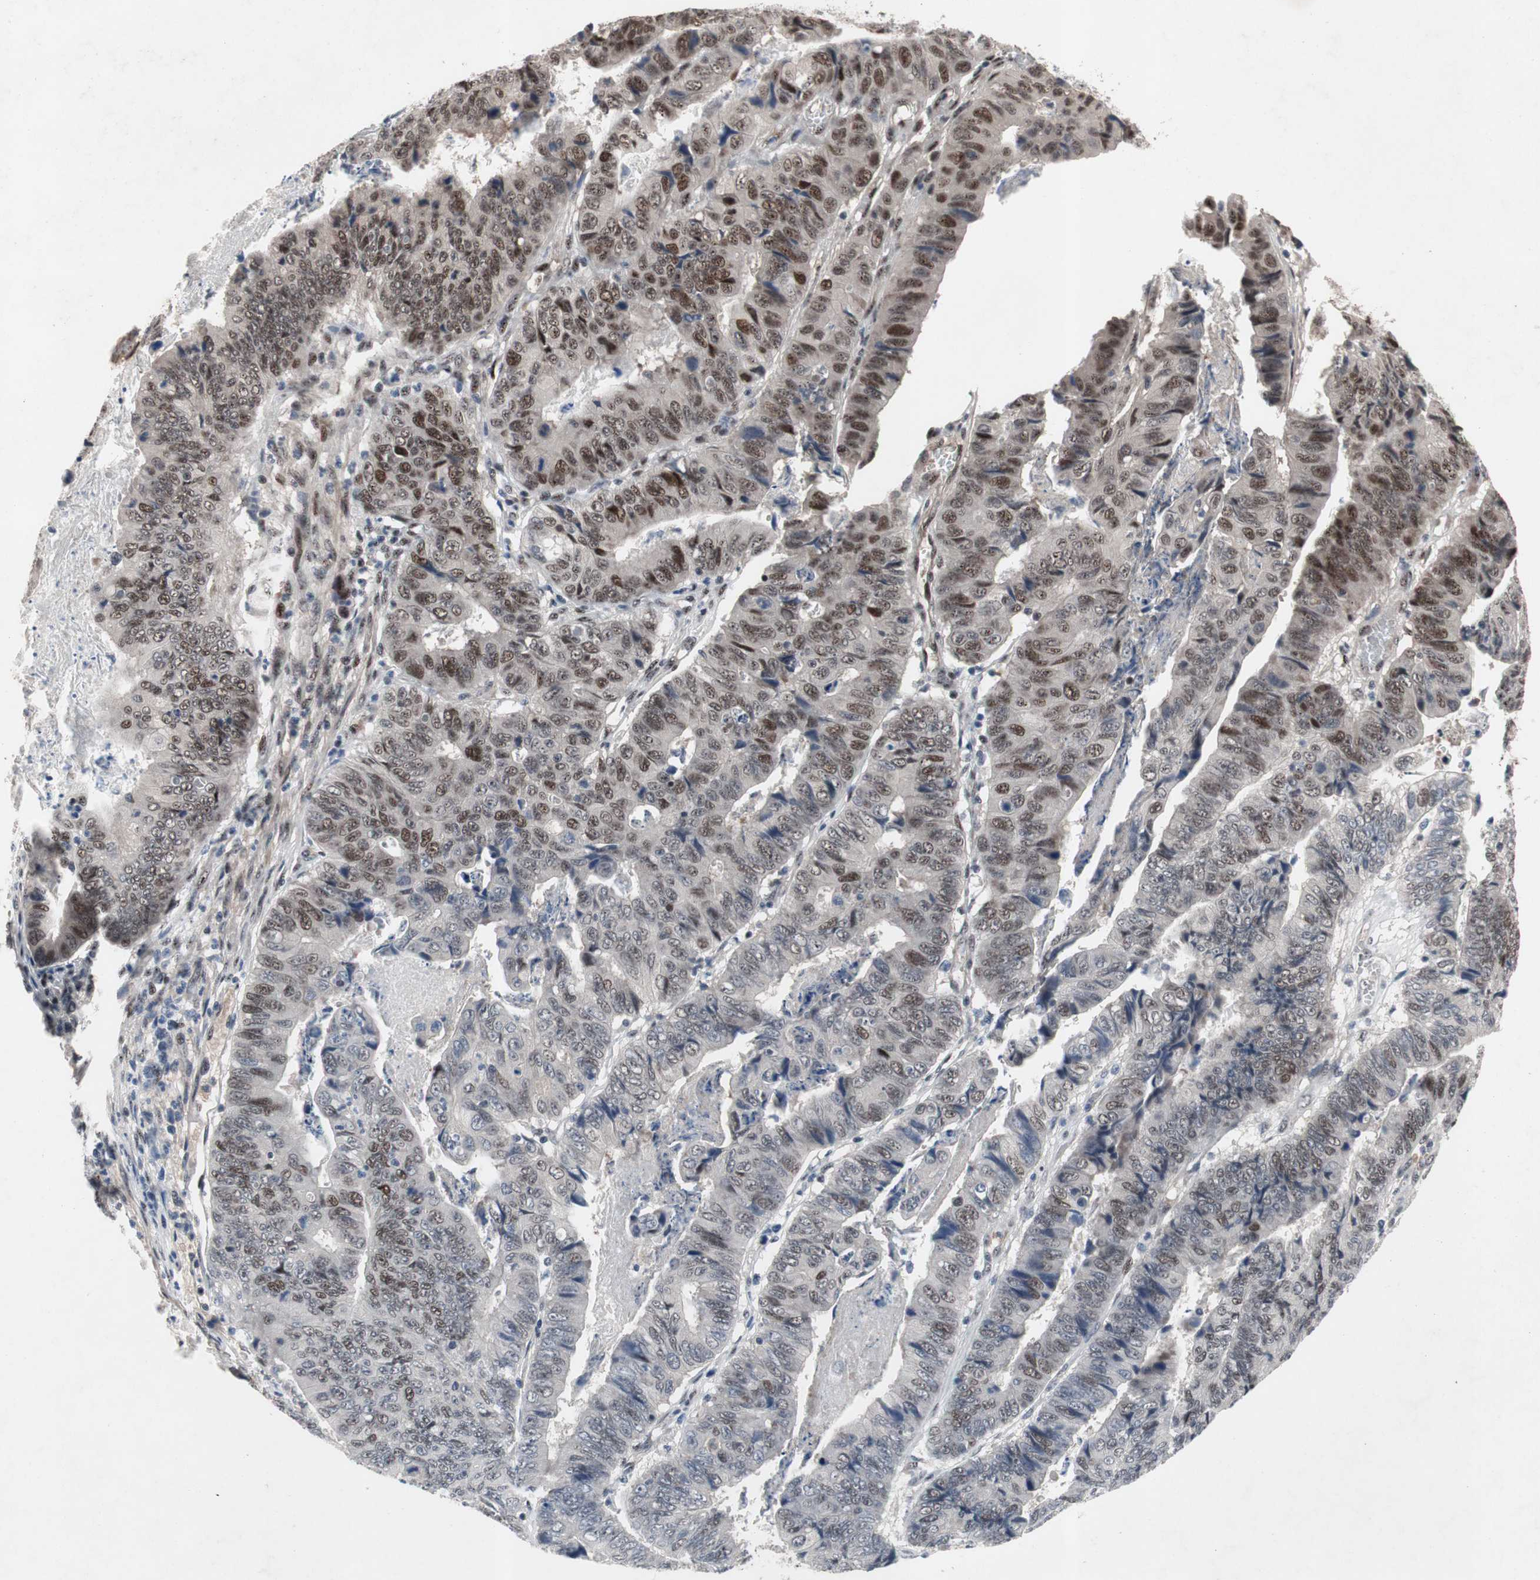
{"staining": {"intensity": "moderate", "quantity": "25%-75%", "location": "nuclear"}, "tissue": "stomach cancer", "cell_type": "Tumor cells", "image_type": "cancer", "snomed": [{"axis": "morphology", "description": "Adenocarcinoma, NOS"}, {"axis": "topography", "description": "Stomach, lower"}], "caption": "Tumor cells reveal medium levels of moderate nuclear expression in approximately 25%-75% of cells in stomach cancer (adenocarcinoma). Immunohistochemistry (ihc) stains the protein in brown and the nuclei are stained blue.", "gene": "SOX7", "patient": {"sex": "male", "age": 77}}